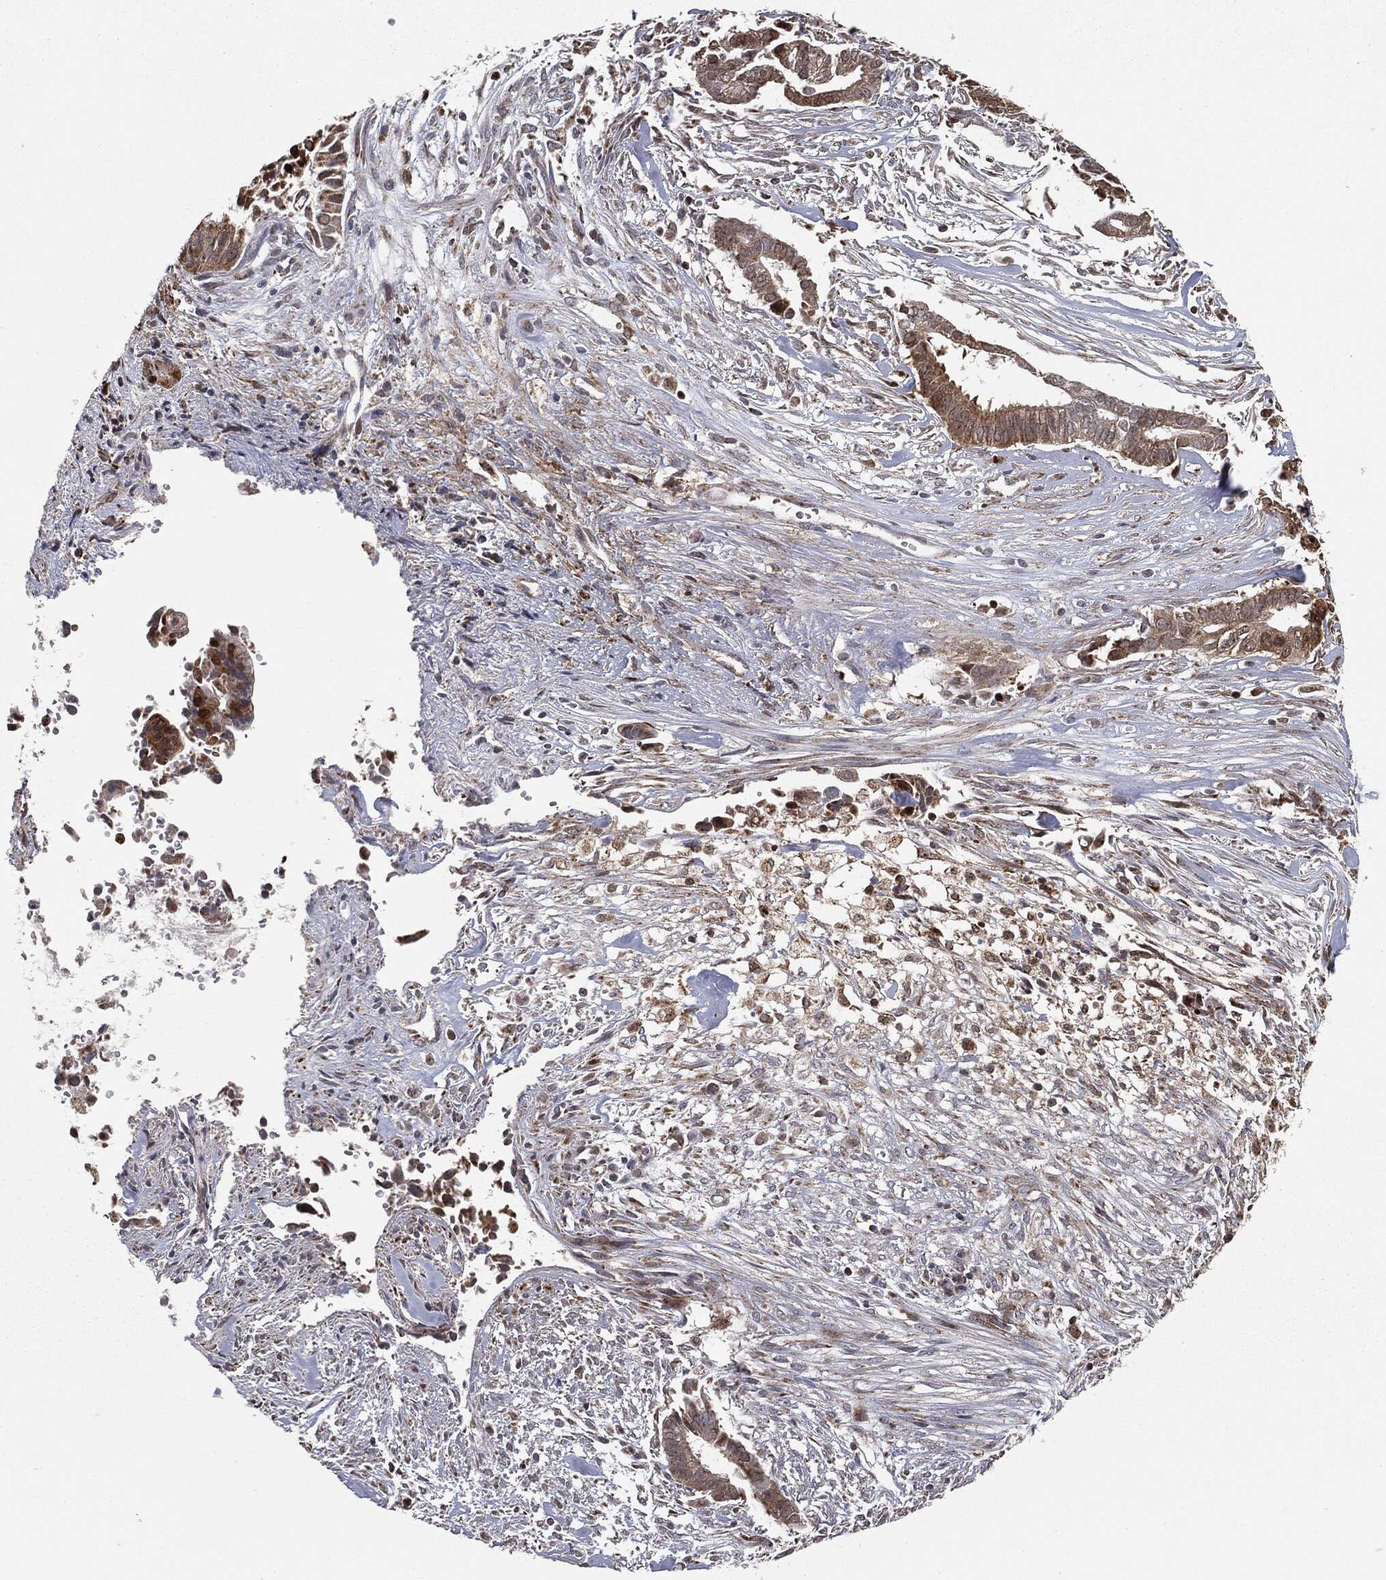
{"staining": {"intensity": "moderate", "quantity": ">75%", "location": "cytoplasmic/membranous"}, "tissue": "pancreatic cancer", "cell_type": "Tumor cells", "image_type": "cancer", "snomed": [{"axis": "morphology", "description": "Adenocarcinoma, NOS"}, {"axis": "topography", "description": "Pancreas"}], "caption": "Moderate cytoplasmic/membranous protein staining is present in approximately >75% of tumor cells in pancreatic cancer.", "gene": "CHCHD2", "patient": {"sex": "male", "age": 61}}